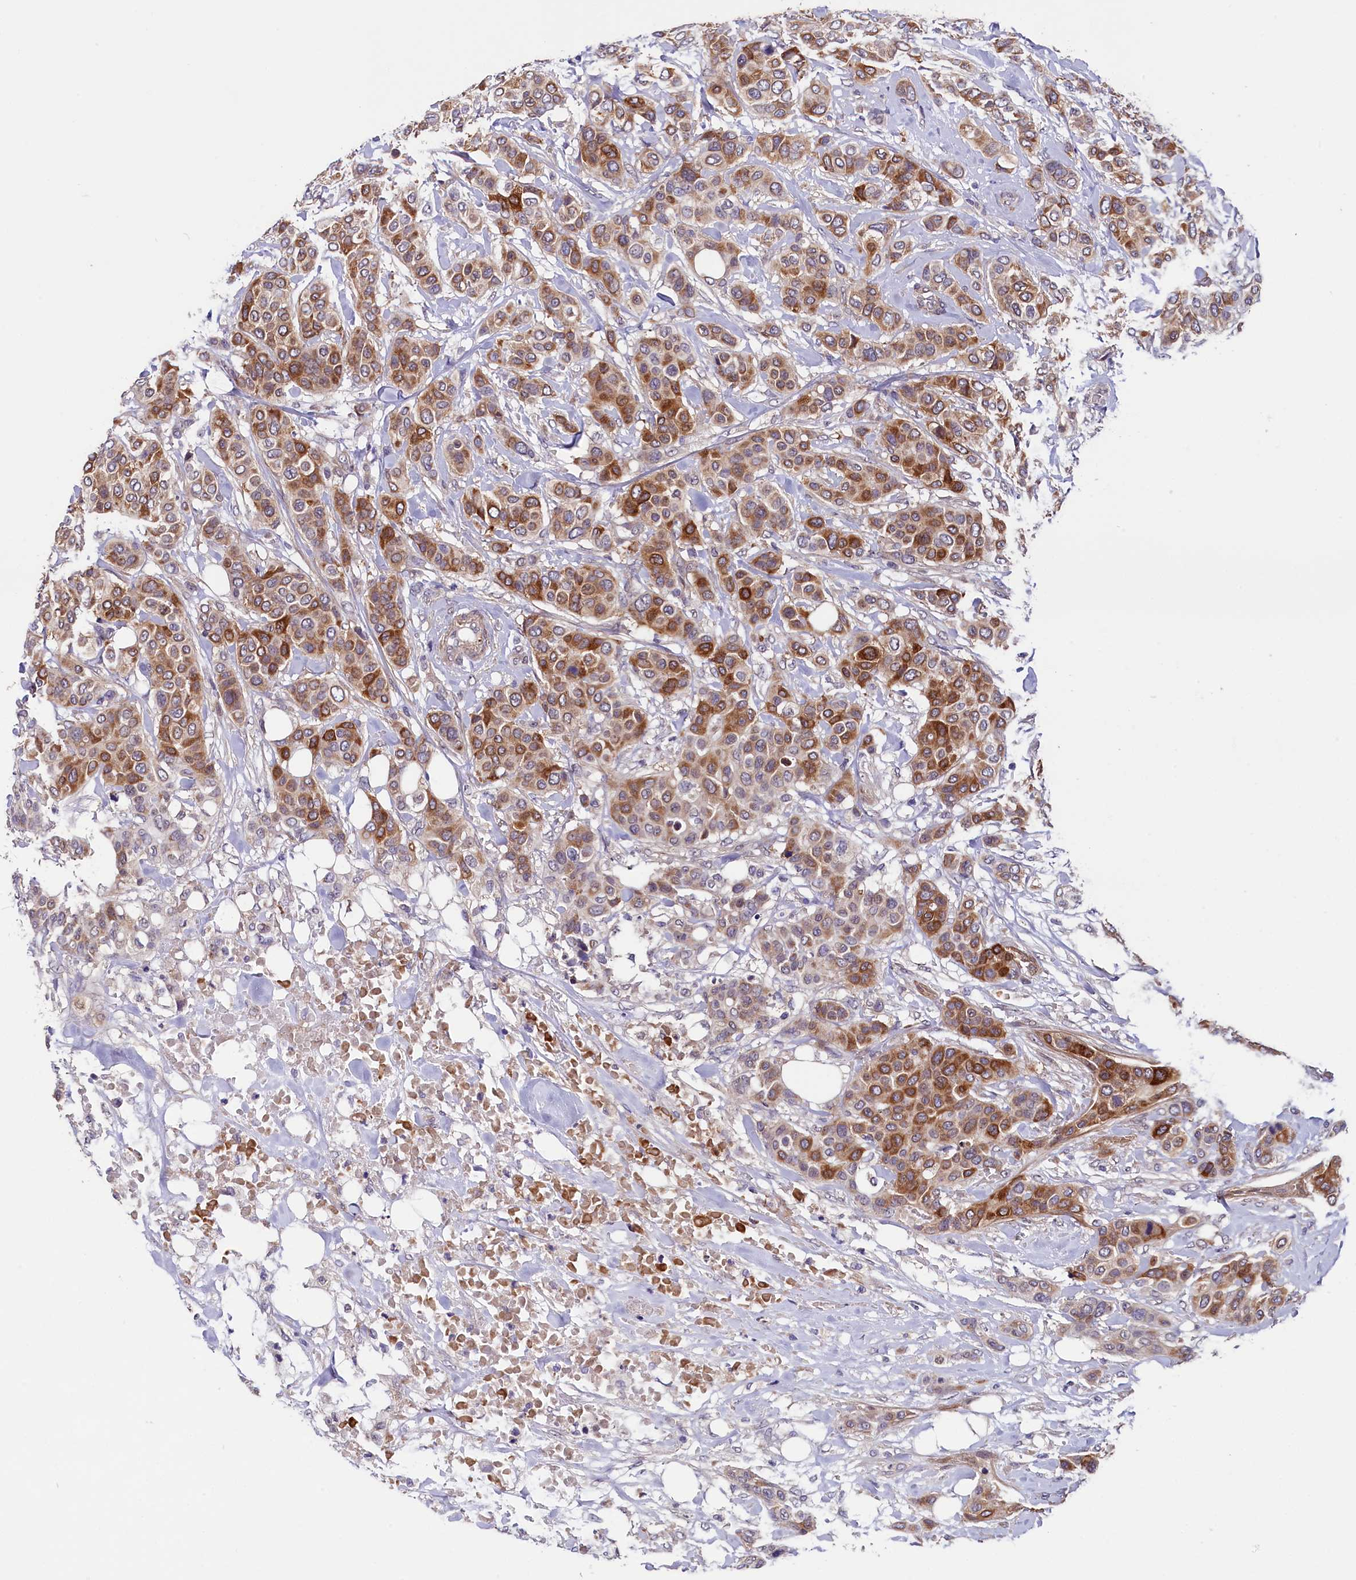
{"staining": {"intensity": "moderate", "quantity": ">75%", "location": "cytoplasmic/membranous"}, "tissue": "breast cancer", "cell_type": "Tumor cells", "image_type": "cancer", "snomed": [{"axis": "morphology", "description": "Lobular carcinoma"}, {"axis": "topography", "description": "Breast"}], "caption": "There is medium levels of moderate cytoplasmic/membranous staining in tumor cells of breast cancer, as demonstrated by immunohistochemical staining (brown color).", "gene": "SLC39A6", "patient": {"sex": "female", "age": 51}}